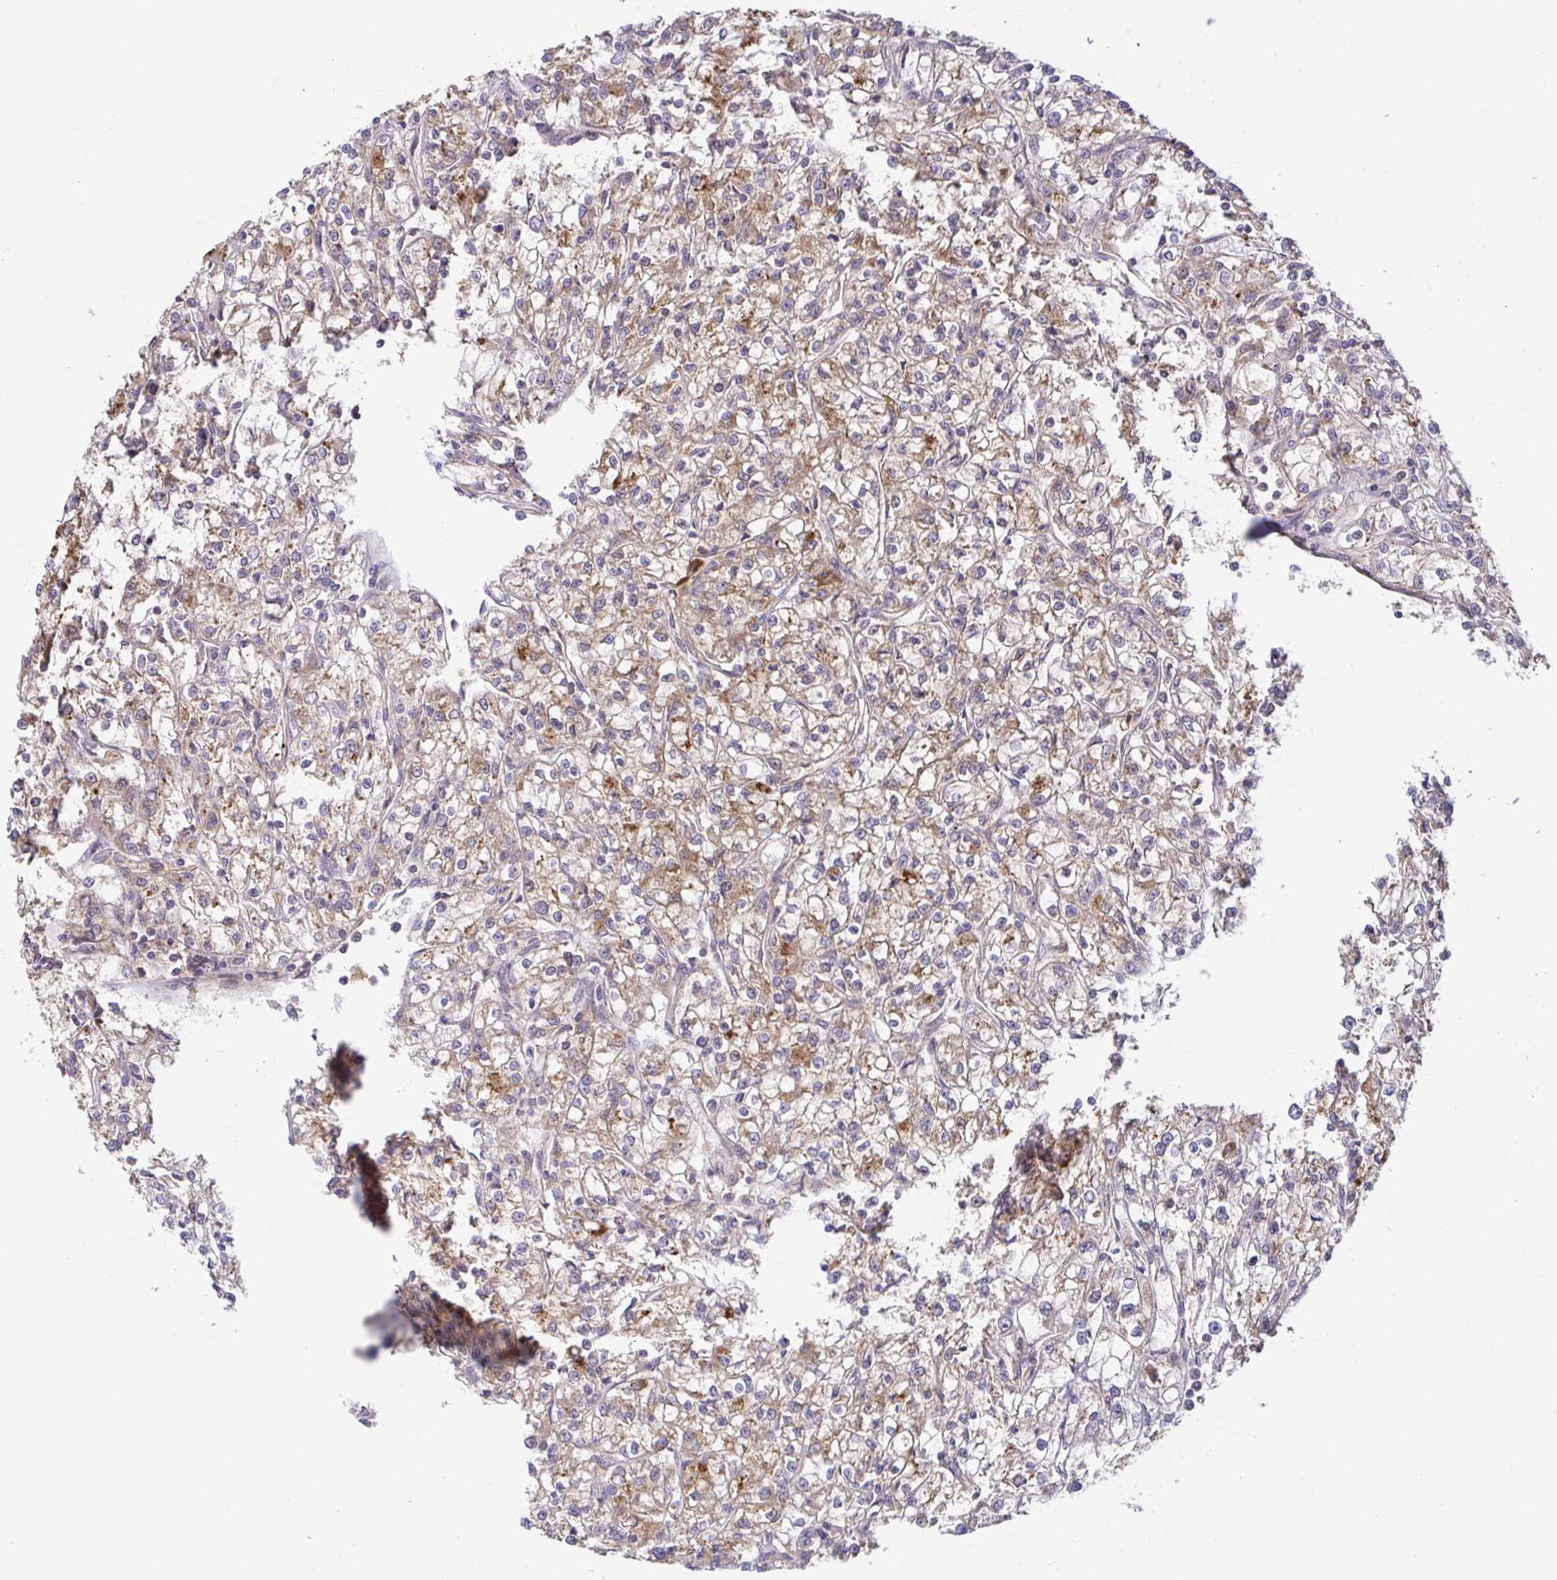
{"staining": {"intensity": "weak", "quantity": ">75%", "location": "cytoplasmic/membranous"}, "tissue": "renal cancer", "cell_type": "Tumor cells", "image_type": "cancer", "snomed": [{"axis": "morphology", "description": "Adenocarcinoma, NOS"}, {"axis": "topography", "description": "Kidney"}], "caption": "DAB (3,3'-diaminobenzidine) immunohistochemical staining of human renal adenocarcinoma demonstrates weak cytoplasmic/membranous protein staining in approximately >75% of tumor cells.", "gene": "LARP1", "patient": {"sex": "female", "age": 59}}